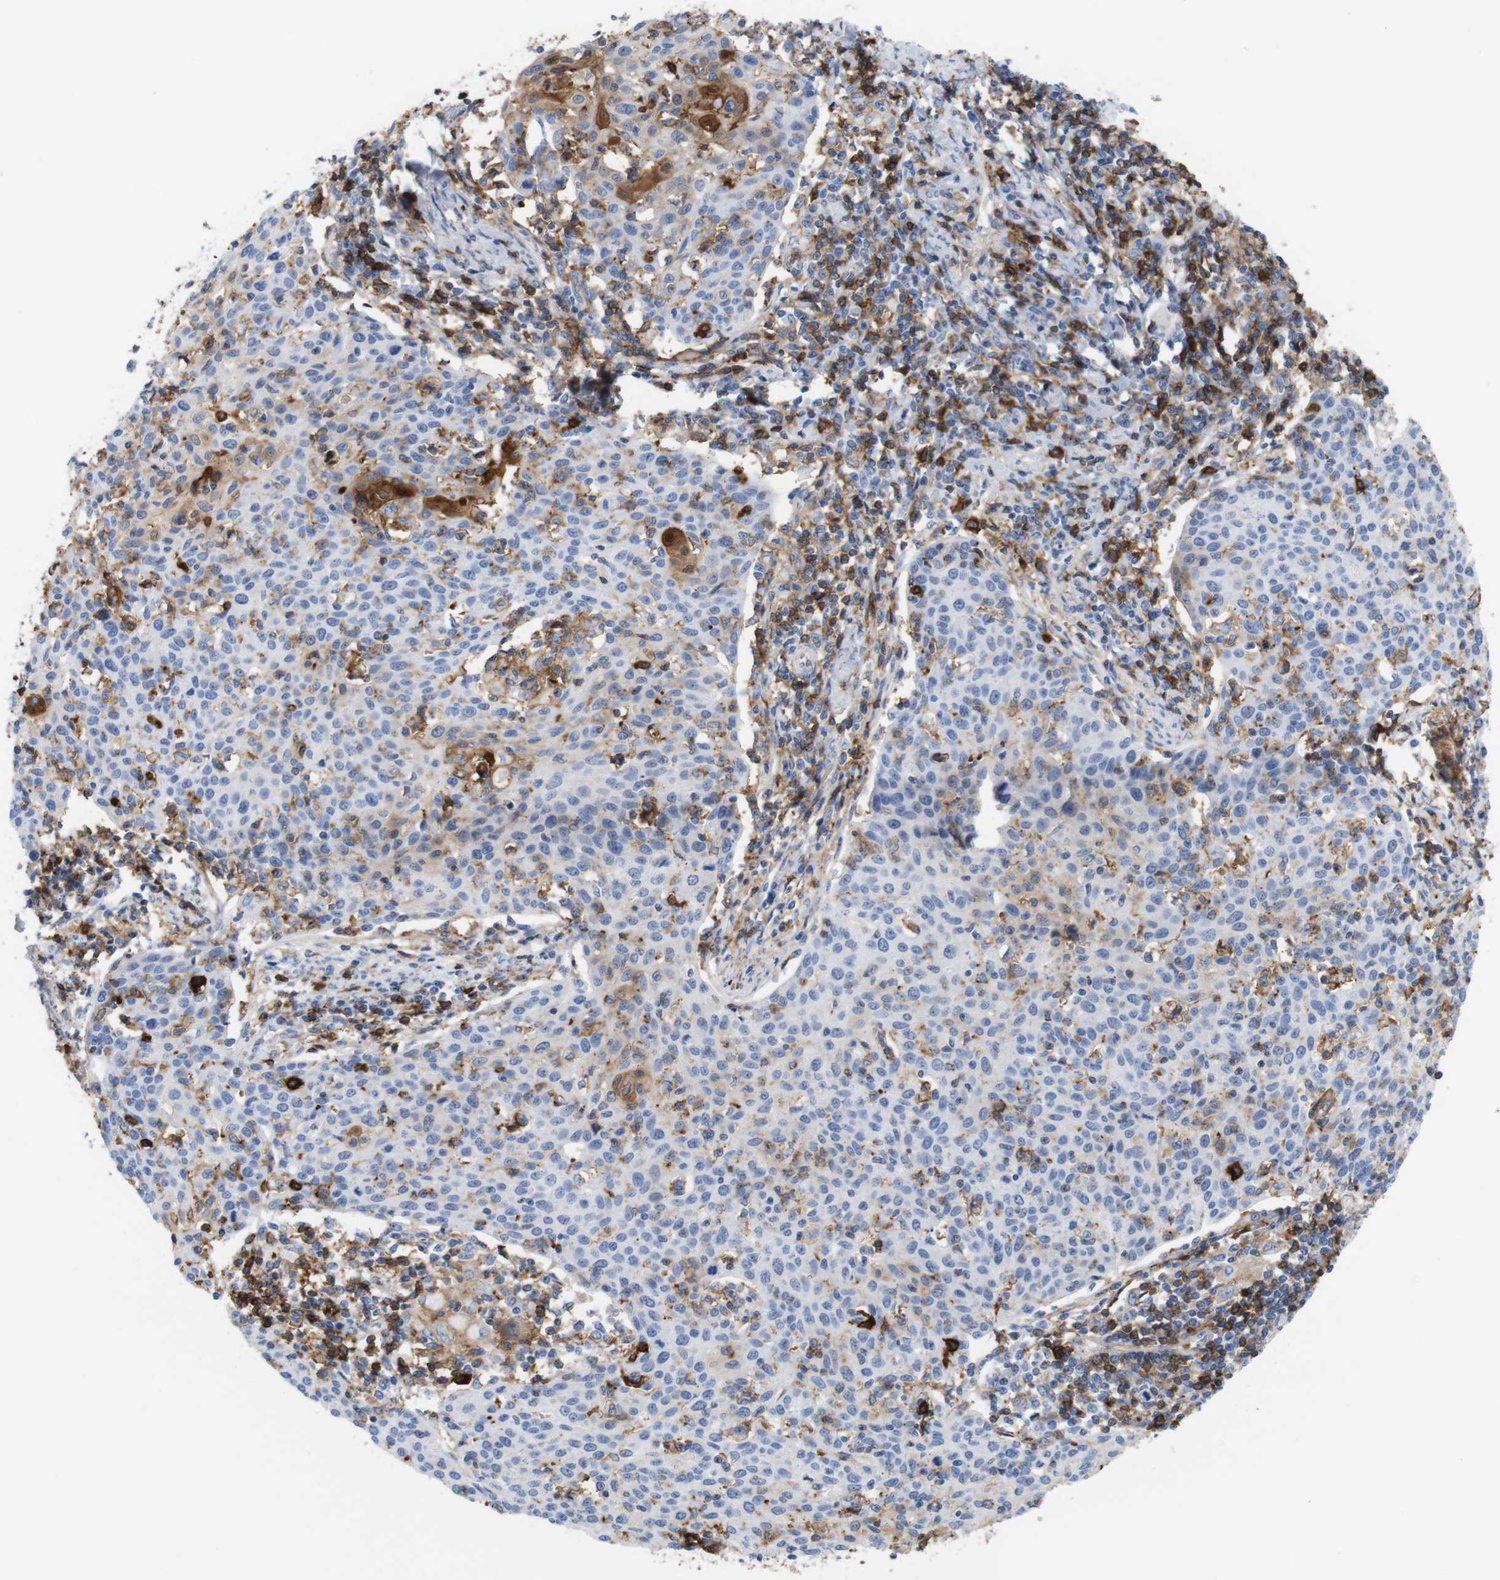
{"staining": {"intensity": "moderate", "quantity": "<25%", "location": "cytoplasmic/membranous,nuclear"}, "tissue": "cervical cancer", "cell_type": "Tumor cells", "image_type": "cancer", "snomed": [{"axis": "morphology", "description": "Squamous cell carcinoma, NOS"}, {"axis": "topography", "description": "Cervix"}], "caption": "Protein expression analysis of human cervical cancer (squamous cell carcinoma) reveals moderate cytoplasmic/membranous and nuclear positivity in about <25% of tumor cells. The staining was performed using DAB, with brown indicating positive protein expression. Nuclei are stained blue with hematoxylin.", "gene": "ANXA1", "patient": {"sex": "female", "age": 38}}